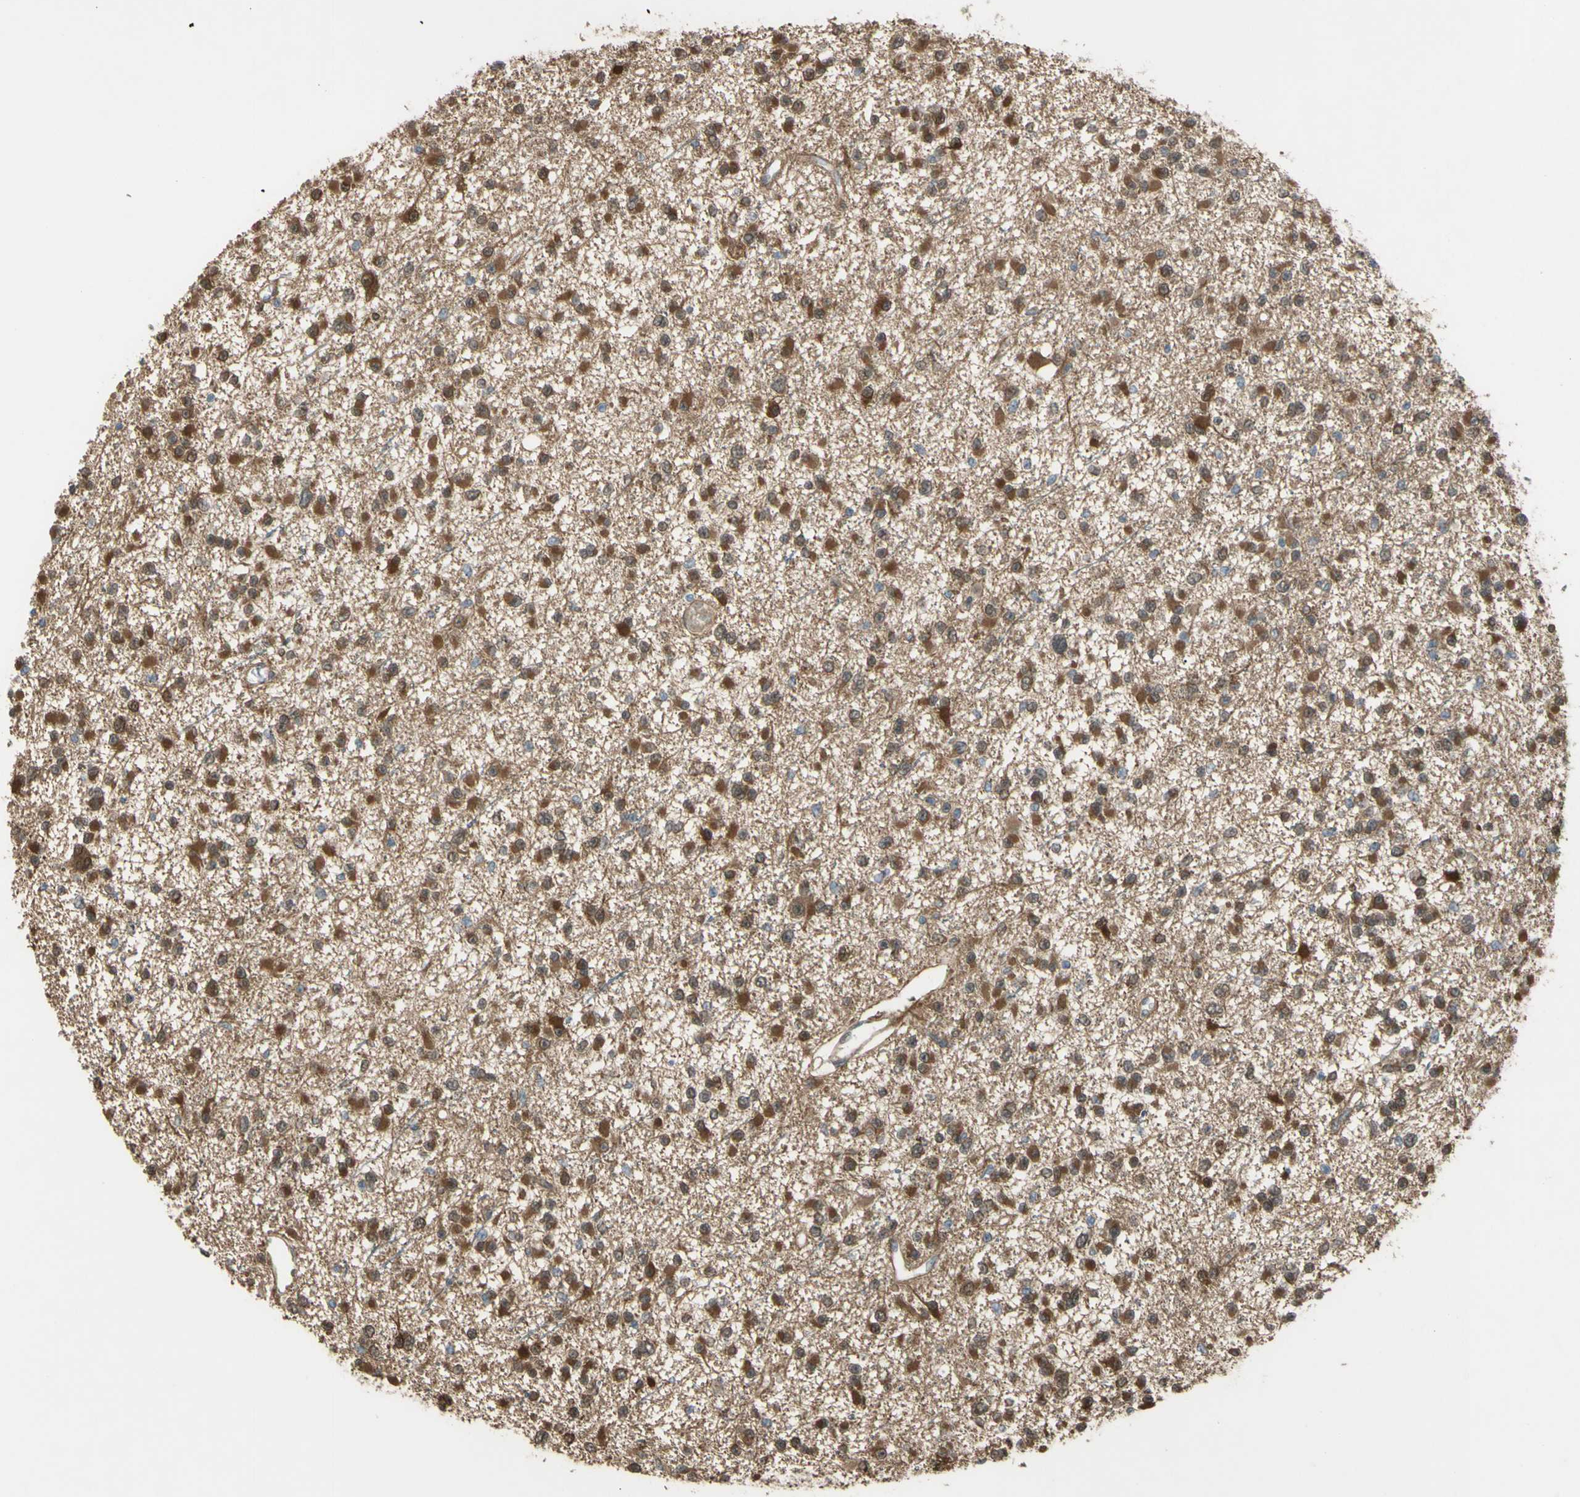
{"staining": {"intensity": "moderate", "quantity": "25%-75%", "location": "cytoplasmic/membranous"}, "tissue": "glioma", "cell_type": "Tumor cells", "image_type": "cancer", "snomed": [{"axis": "morphology", "description": "Glioma, malignant, Low grade"}, {"axis": "topography", "description": "Brain"}], "caption": "Immunohistochemical staining of human malignant glioma (low-grade) demonstrates moderate cytoplasmic/membranous protein positivity in about 25%-75% of tumor cells.", "gene": "YWHAQ", "patient": {"sex": "female", "age": 22}}